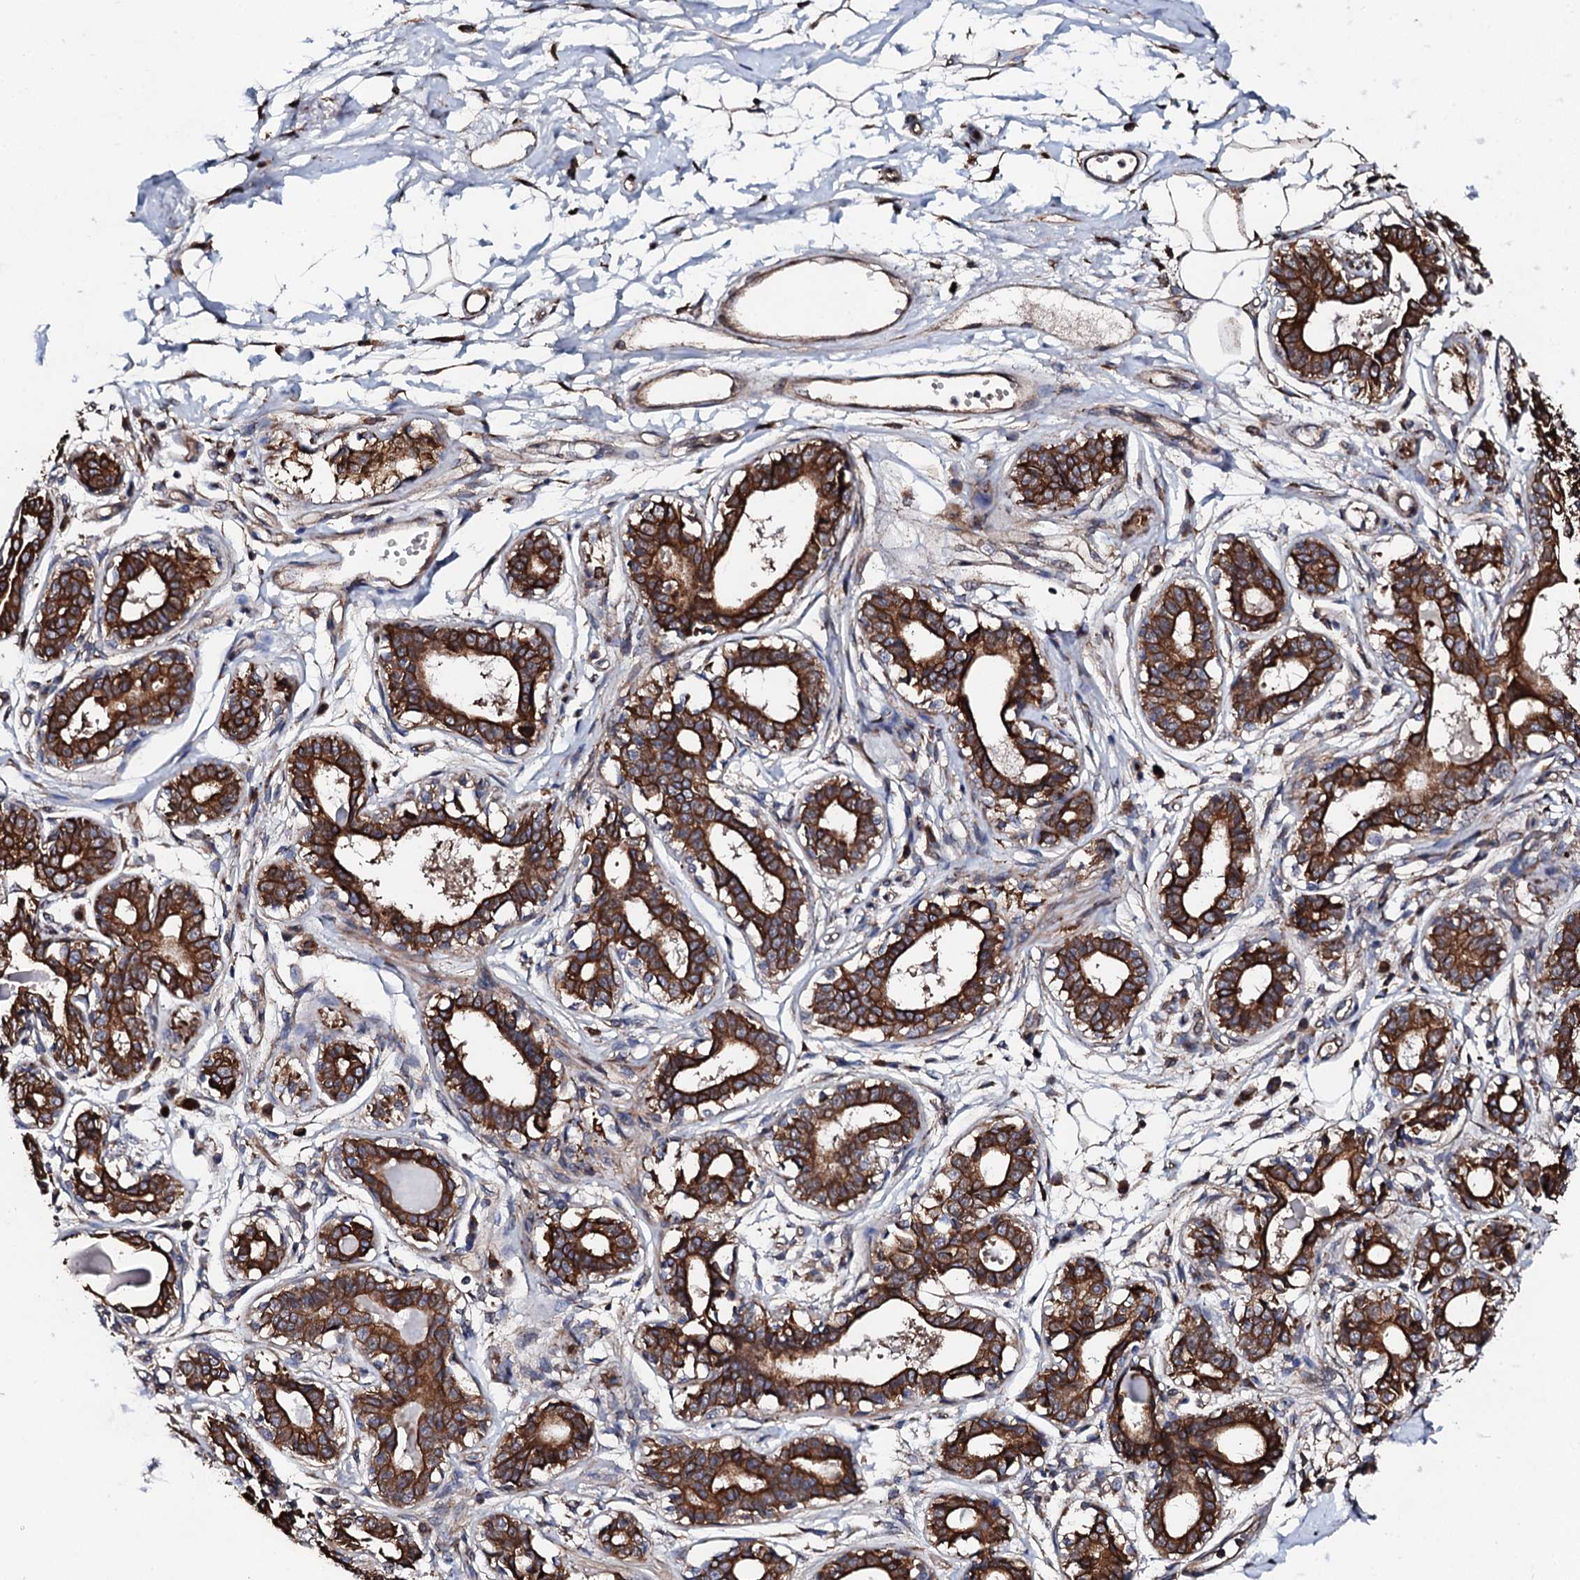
{"staining": {"intensity": "moderate", "quantity": ">75%", "location": "cytoplasmic/membranous"}, "tissue": "breast", "cell_type": "Adipocytes", "image_type": "normal", "snomed": [{"axis": "morphology", "description": "Normal tissue, NOS"}, {"axis": "topography", "description": "Breast"}], "caption": "A high-resolution photomicrograph shows immunohistochemistry staining of benign breast, which shows moderate cytoplasmic/membranous expression in approximately >75% of adipocytes.", "gene": "CKAP5", "patient": {"sex": "female", "age": 45}}